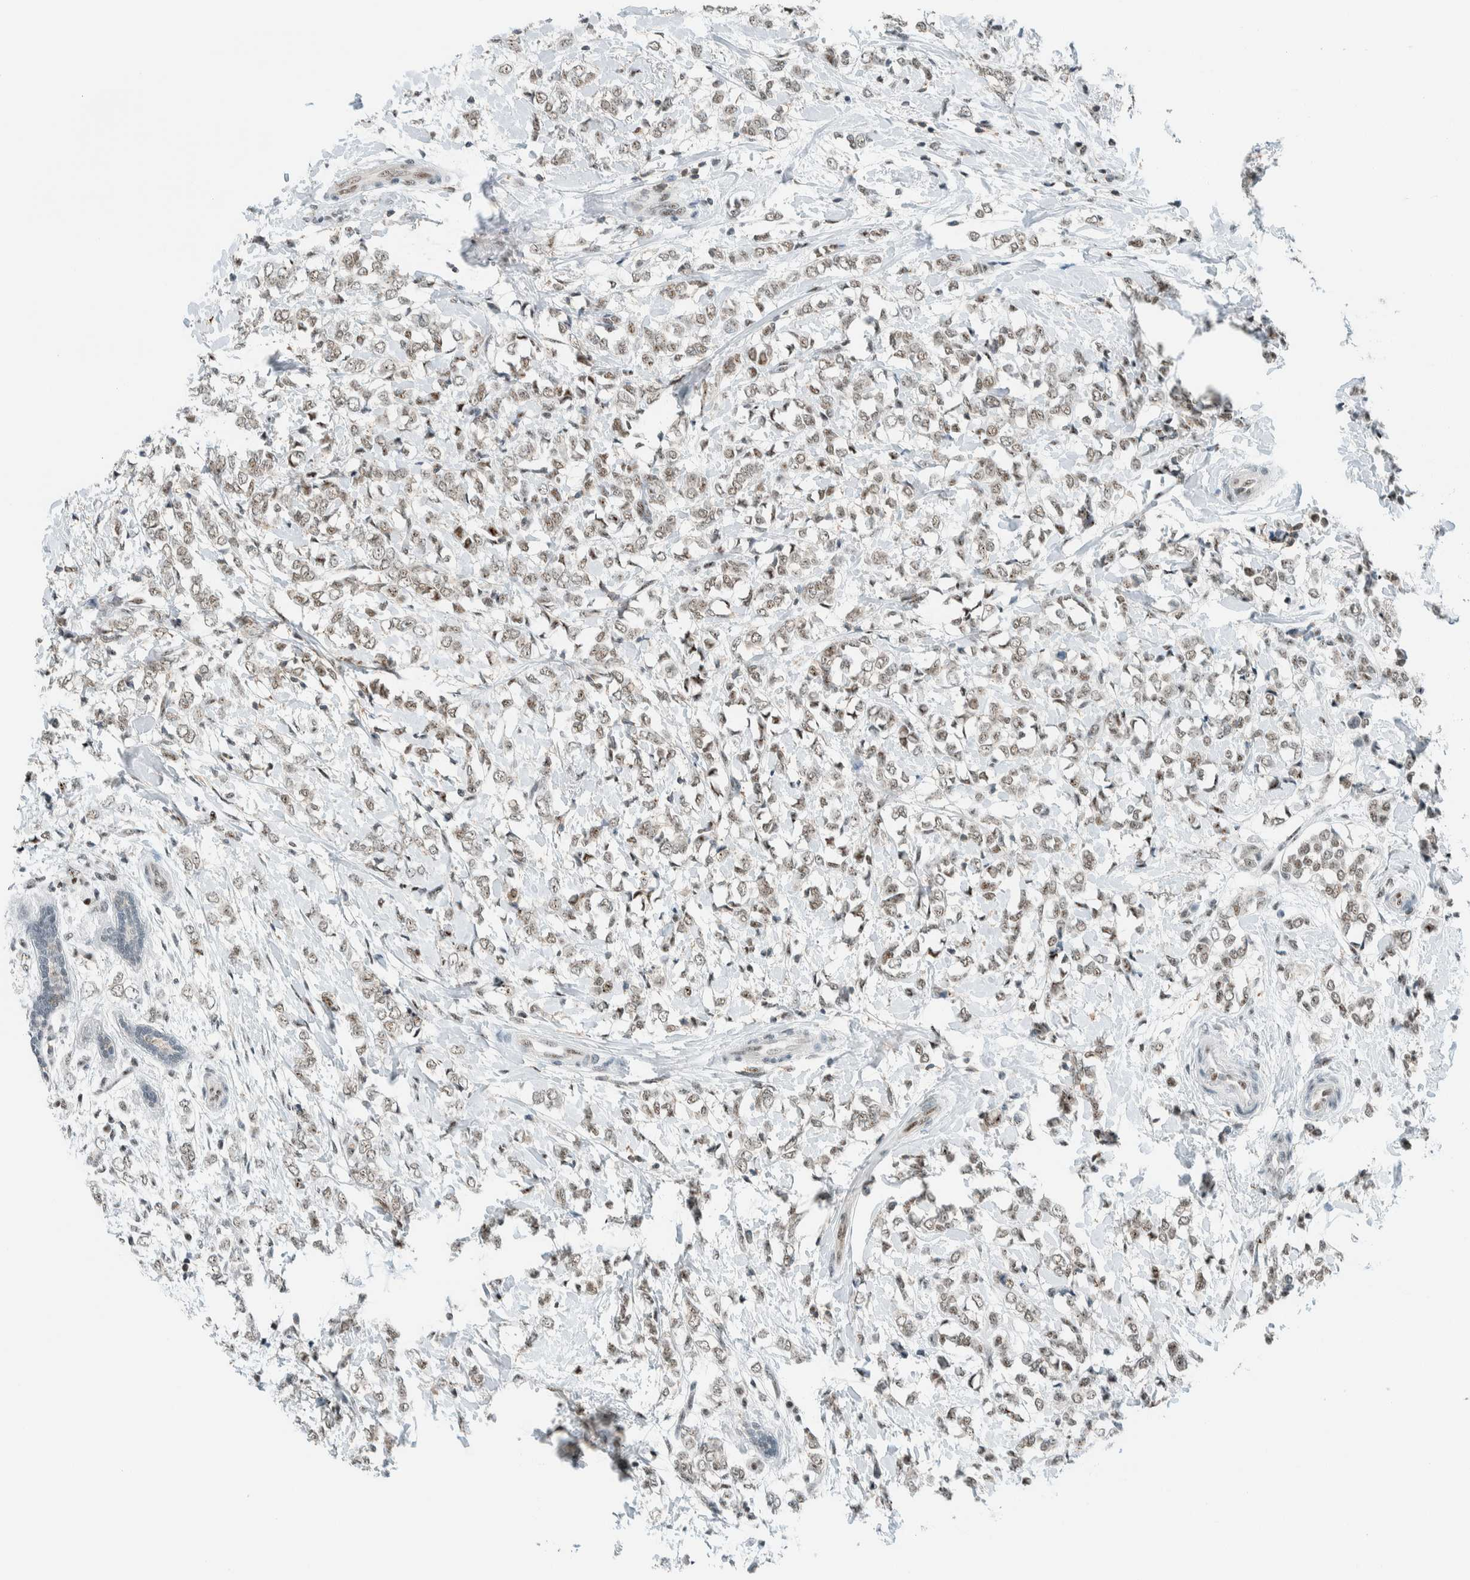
{"staining": {"intensity": "weak", "quantity": ">75%", "location": "nuclear"}, "tissue": "breast cancer", "cell_type": "Tumor cells", "image_type": "cancer", "snomed": [{"axis": "morphology", "description": "Normal tissue, NOS"}, {"axis": "morphology", "description": "Lobular carcinoma"}, {"axis": "topography", "description": "Breast"}], "caption": "Brown immunohistochemical staining in breast lobular carcinoma shows weak nuclear expression in approximately >75% of tumor cells.", "gene": "CYSRT1", "patient": {"sex": "female", "age": 47}}